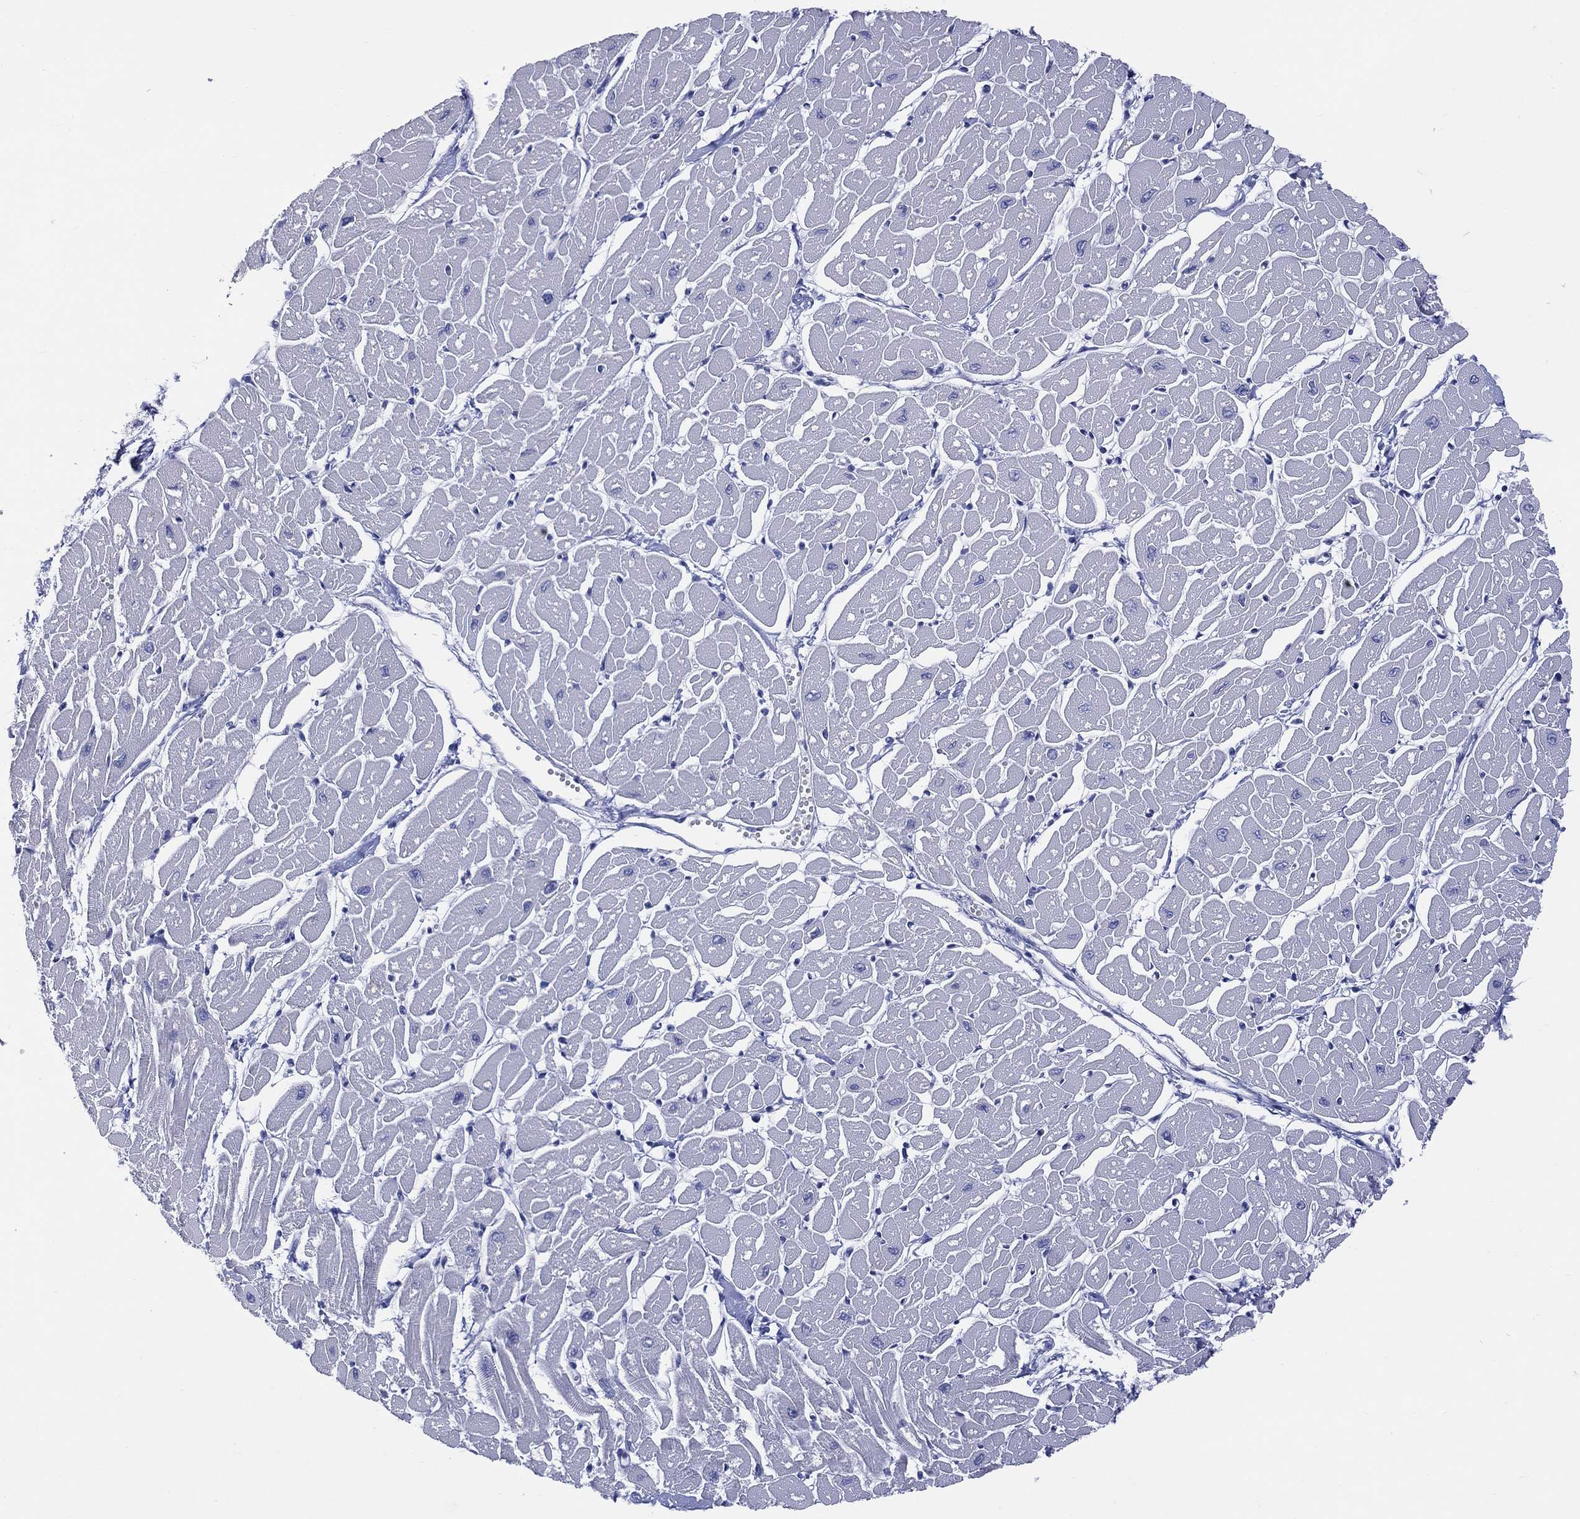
{"staining": {"intensity": "negative", "quantity": "none", "location": "none"}, "tissue": "heart muscle", "cell_type": "Cardiomyocytes", "image_type": "normal", "snomed": [{"axis": "morphology", "description": "Normal tissue, NOS"}, {"axis": "topography", "description": "Heart"}], "caption": "There is no significant expression in cardiomyocytes of heart muscle. (Immunohistochemistry (ihc), brightfield microscopy, high magnification).", "gene": "ENSG00000285953", "patient": {"sex": "male", "age": 57}}